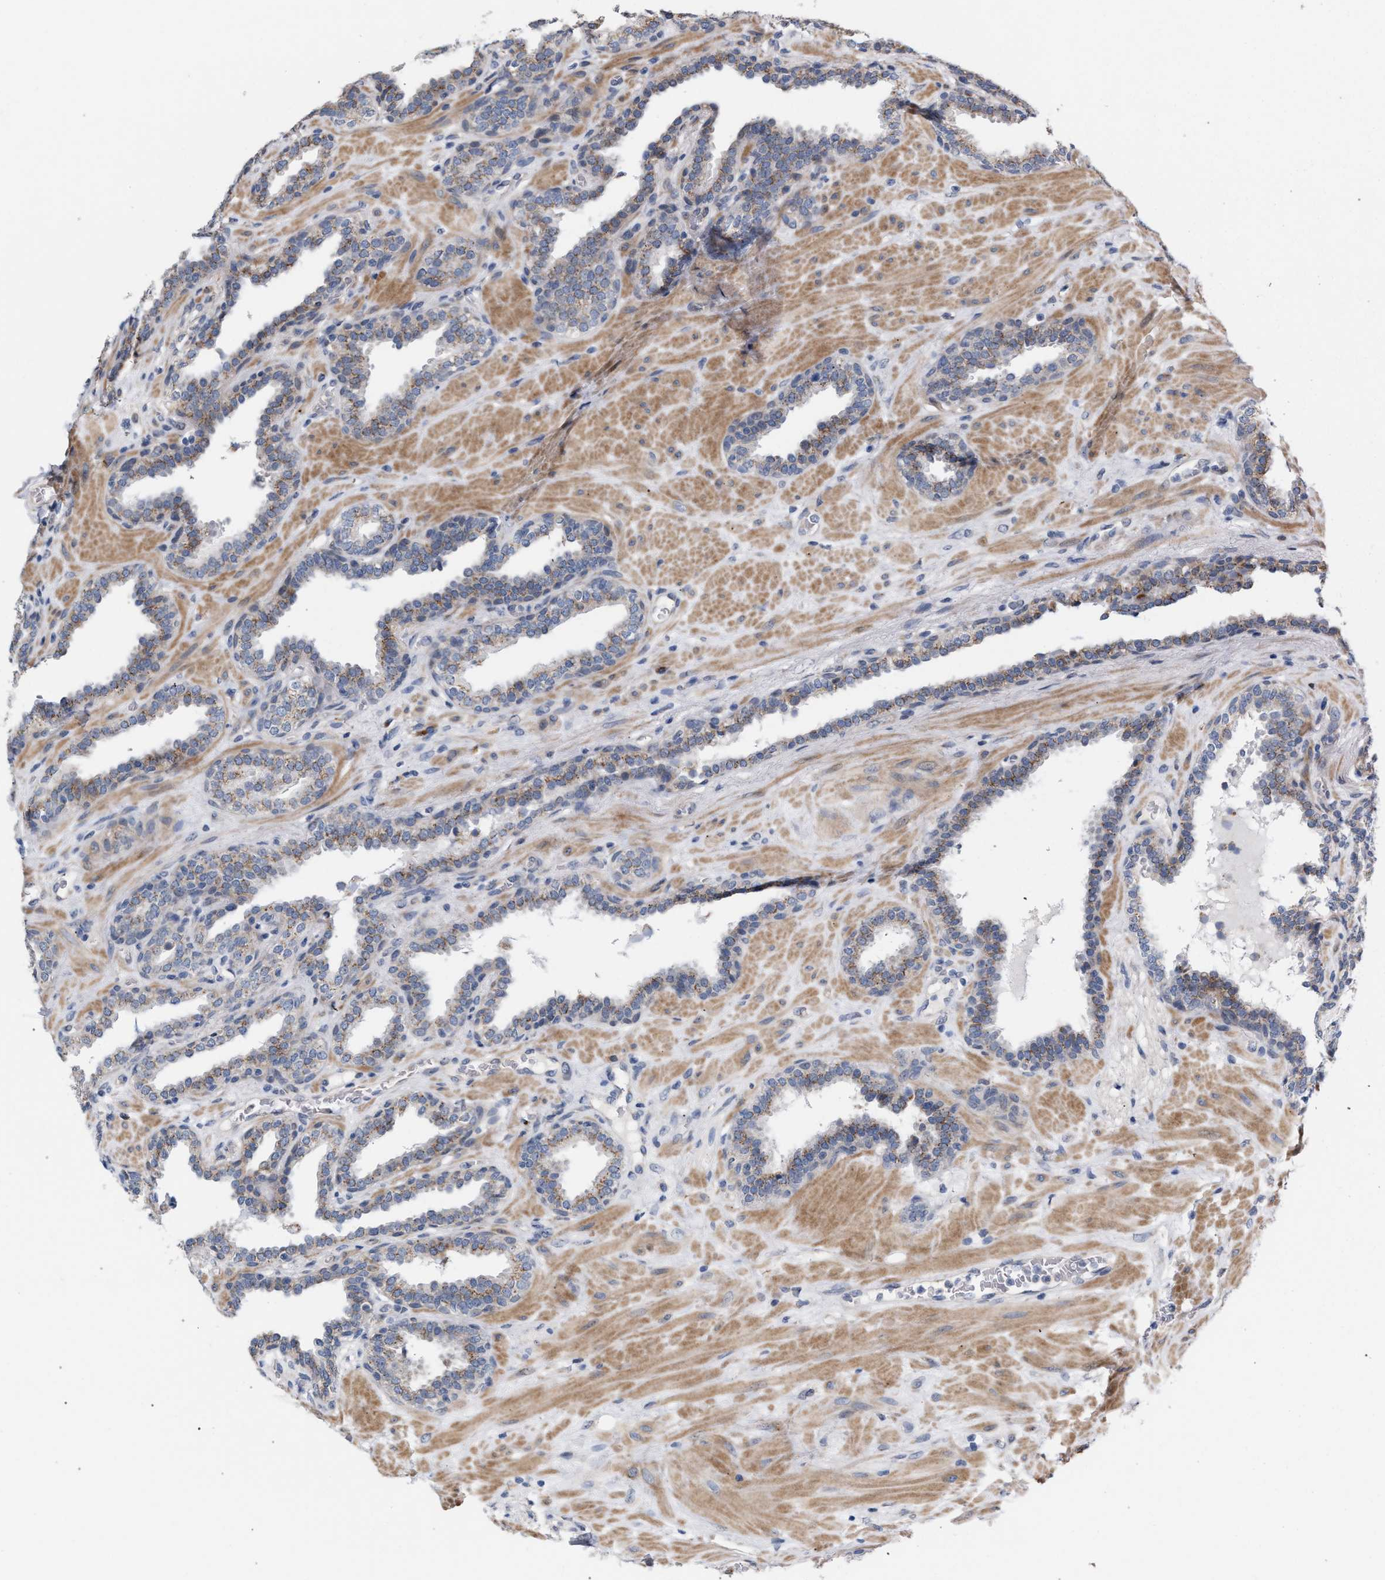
{"staining": {"intensity": "weak", "quantity": ">75%", "location": "cytoplasmic/membranous"}, "tissue": "prostate", "cell_type": "Glandular cells", "image_type": "normal", "snomed": [{"axis": "morphology", "description": "Normal tissue, NOS"}, {"axis": "topography", "description": "Prostate"}], "caption": "DAB (3,3'-diaminobenzidine) immunohistochemical staining of benign prostate shows weak cytoplasmic/membranous protein expression in approximately >75% of glandular cells.", "gene": "RNF135", "patient": {"sex": "male", "age": 51}}